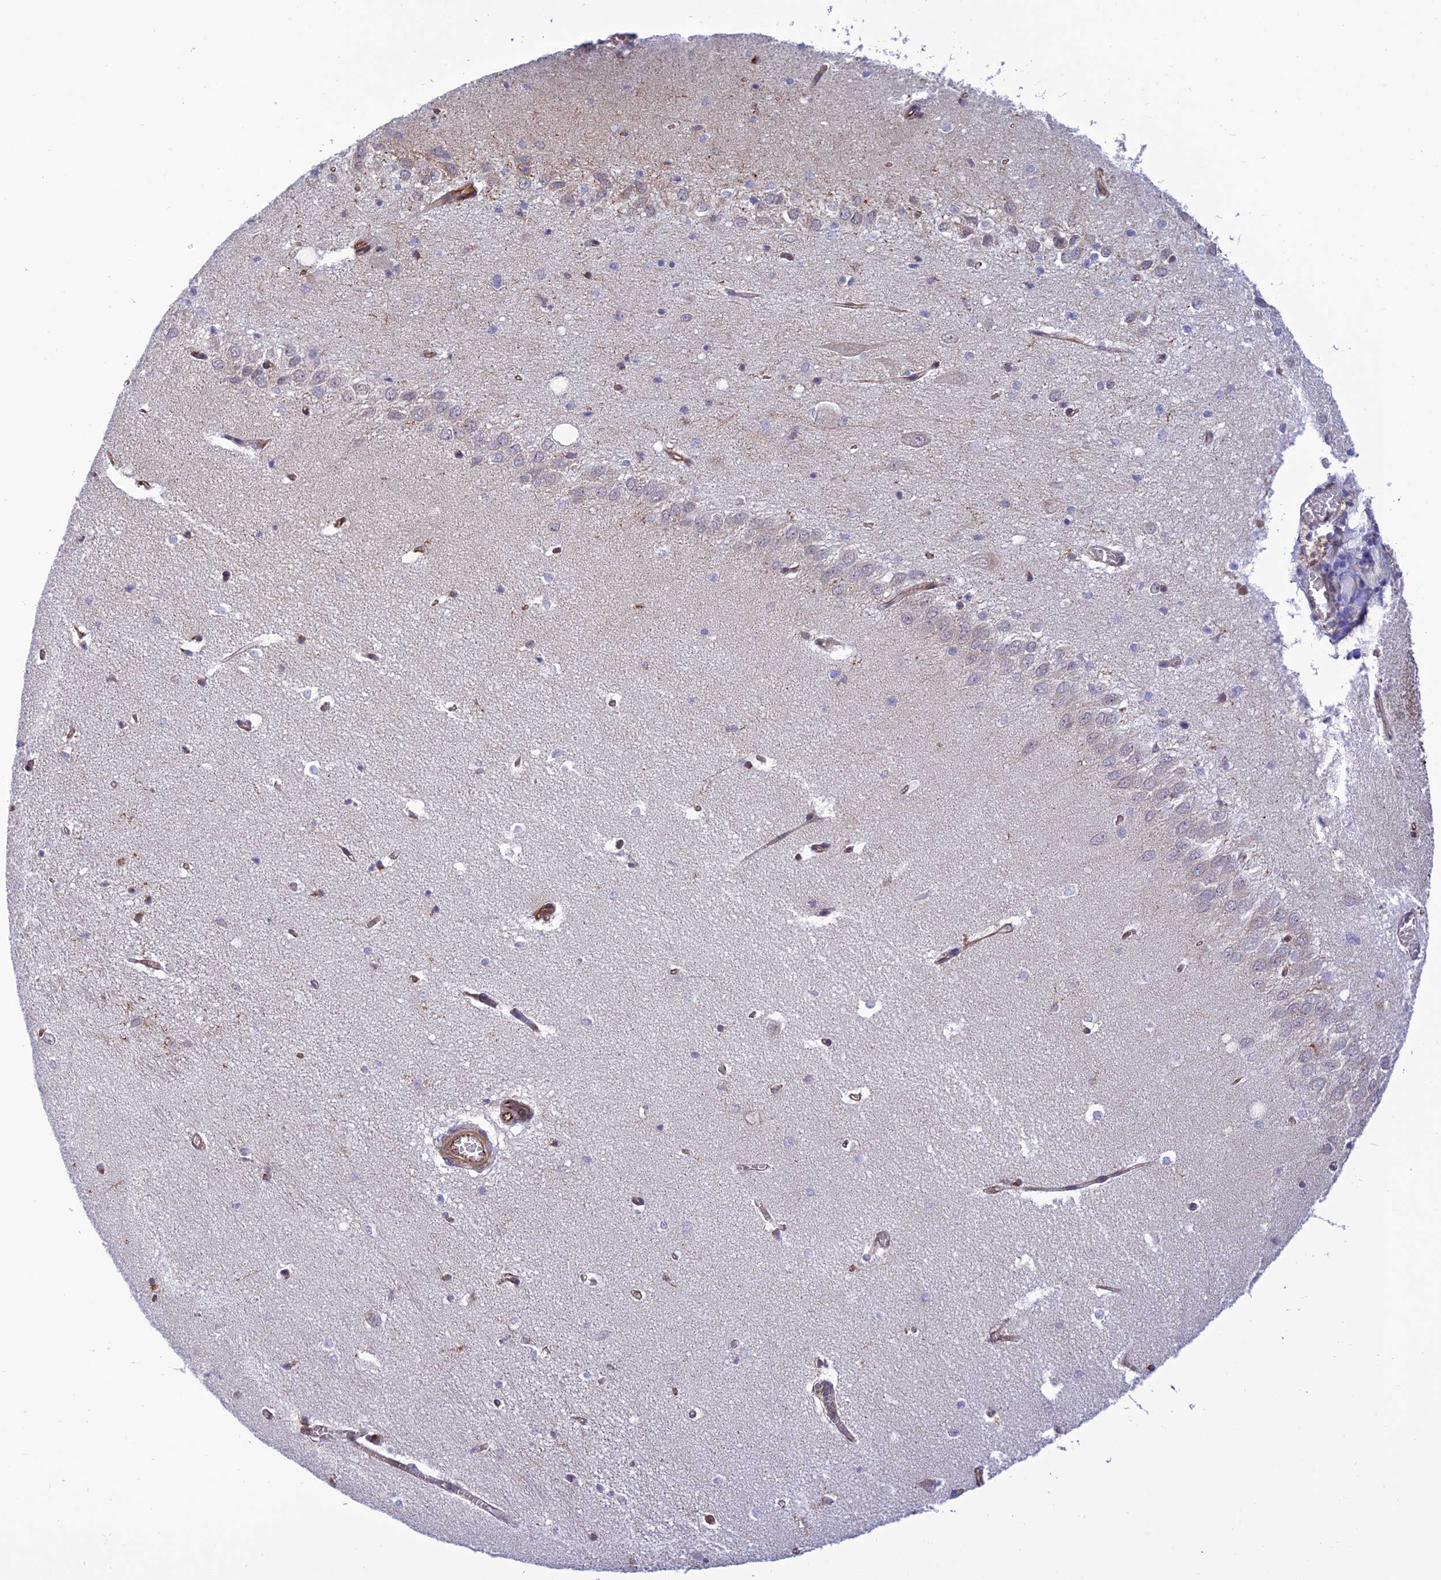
{"staining": {"intensity": "moderate", "quantity": "<25%", "location": "cytoplasmic/membranous"}, "tissue": "hippocampus", "cell_type": "Glial cells", "image_type": "normal", "snomed": [{"axis": "morphology", "description": "Normal tissue, NOS"}, {"axis": "topography", "description": "Hippocampus"}], "caption": "A high-resolution photomicrograph shows immunohistochemistry (IHC) staining of benign hippocampus, which reveals moderate cytoplasmic/membranous expression in about <25% of glial cells.", "gene": "PAGR1", "patient": {"sex": "female", "age": 64}}